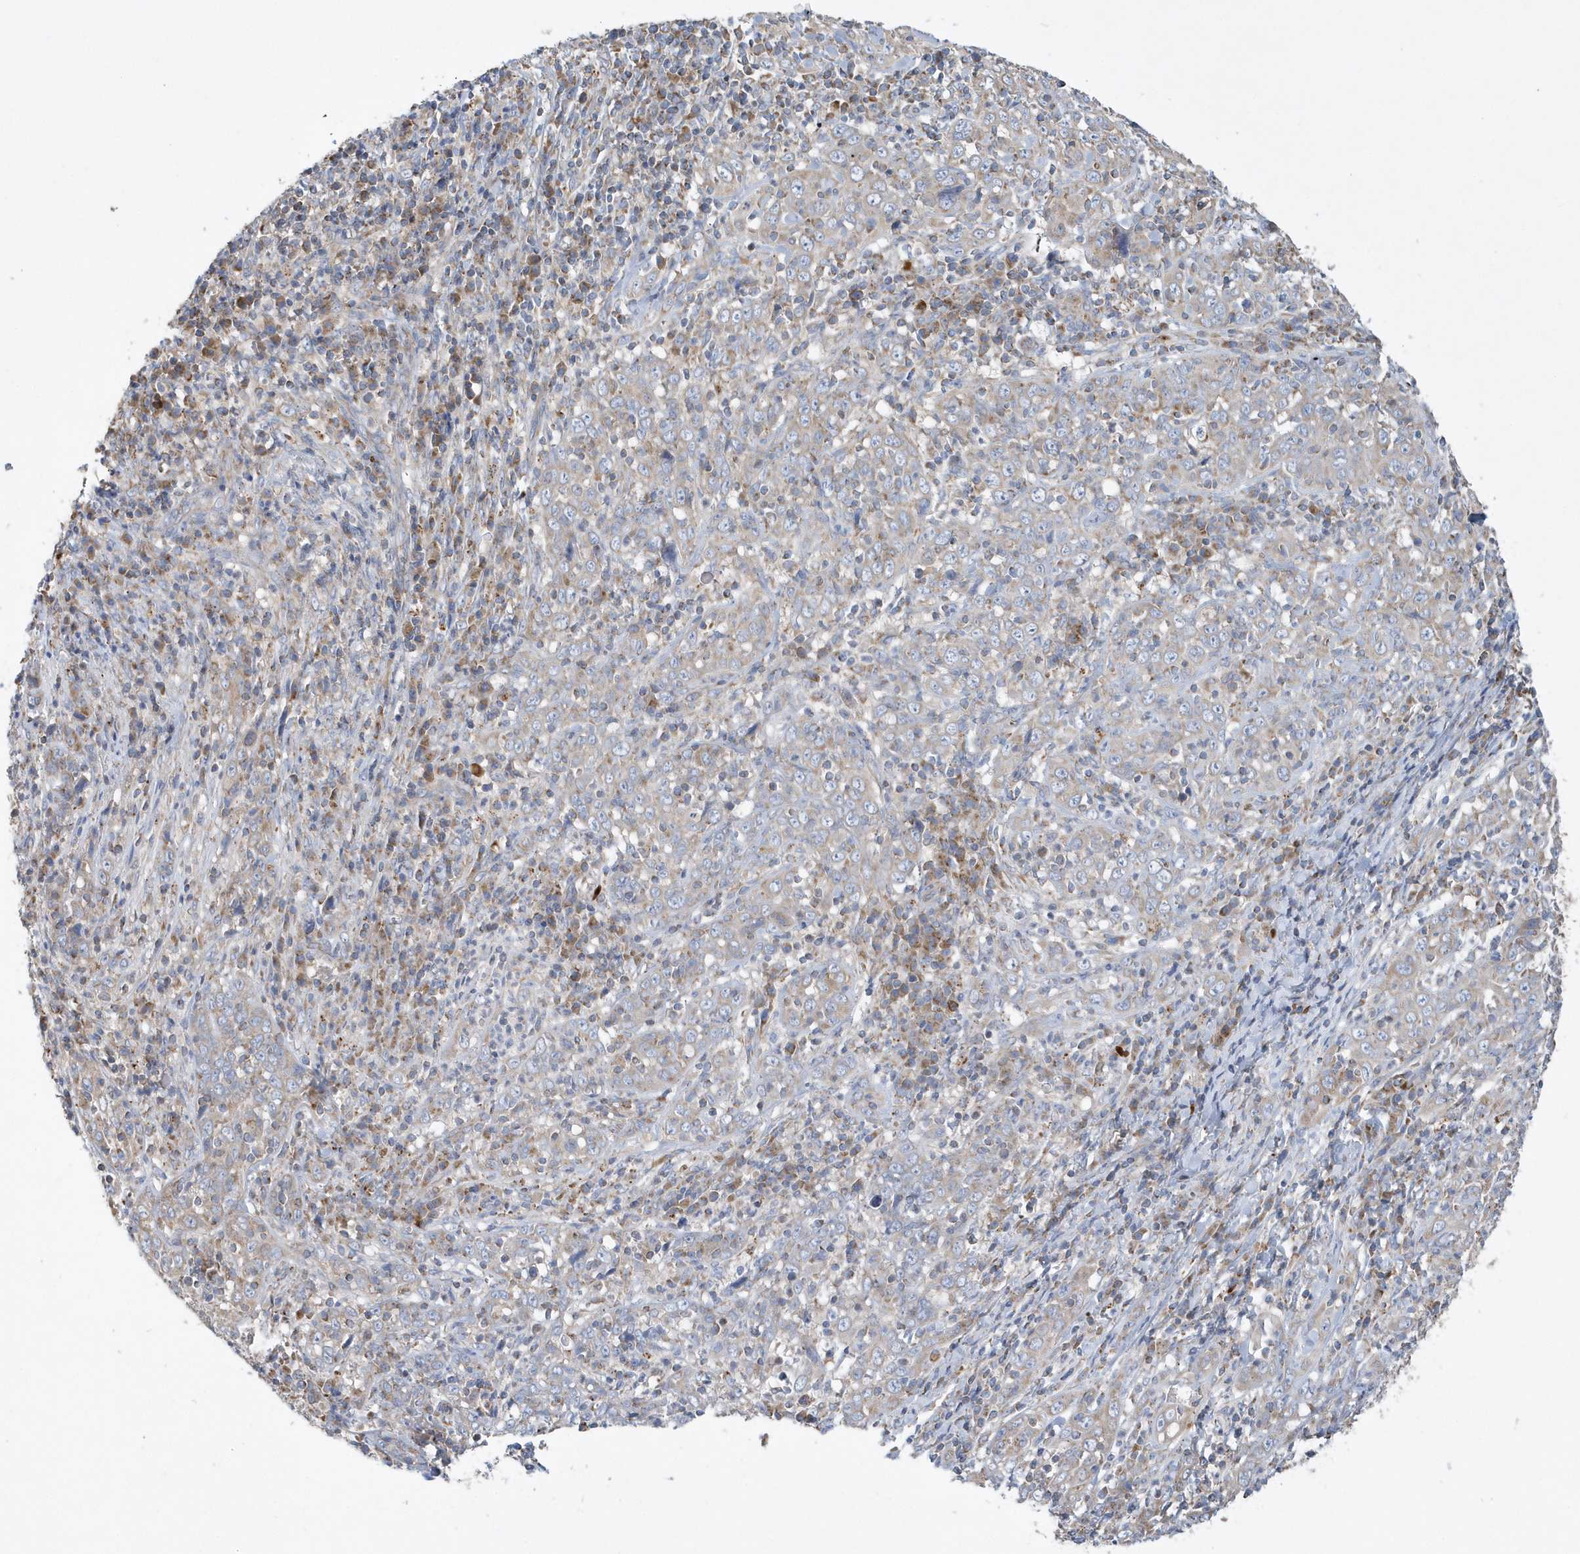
{"staining": {"intensity": "moderate", "quantity": "<25%", "location": "cytoplasmic/membranous"}, "tissue": "cervical cancer", "cell_type": "Tumor cells", "image_type": "cancer", "snomed": [{"axis": "morphology", "description": "Squamous cell carcinoma, NOS"}, {"axis": "topography", "description": "Cervix"}], "caption": "Cervical cancer was stained to show a protein in brown. There is low levels of moderate cytoplasmic/membranous expression in approximately <25% of tumor cells.", "gene": "SPATA5", "patient": {"sex": "female", "age": 46}}